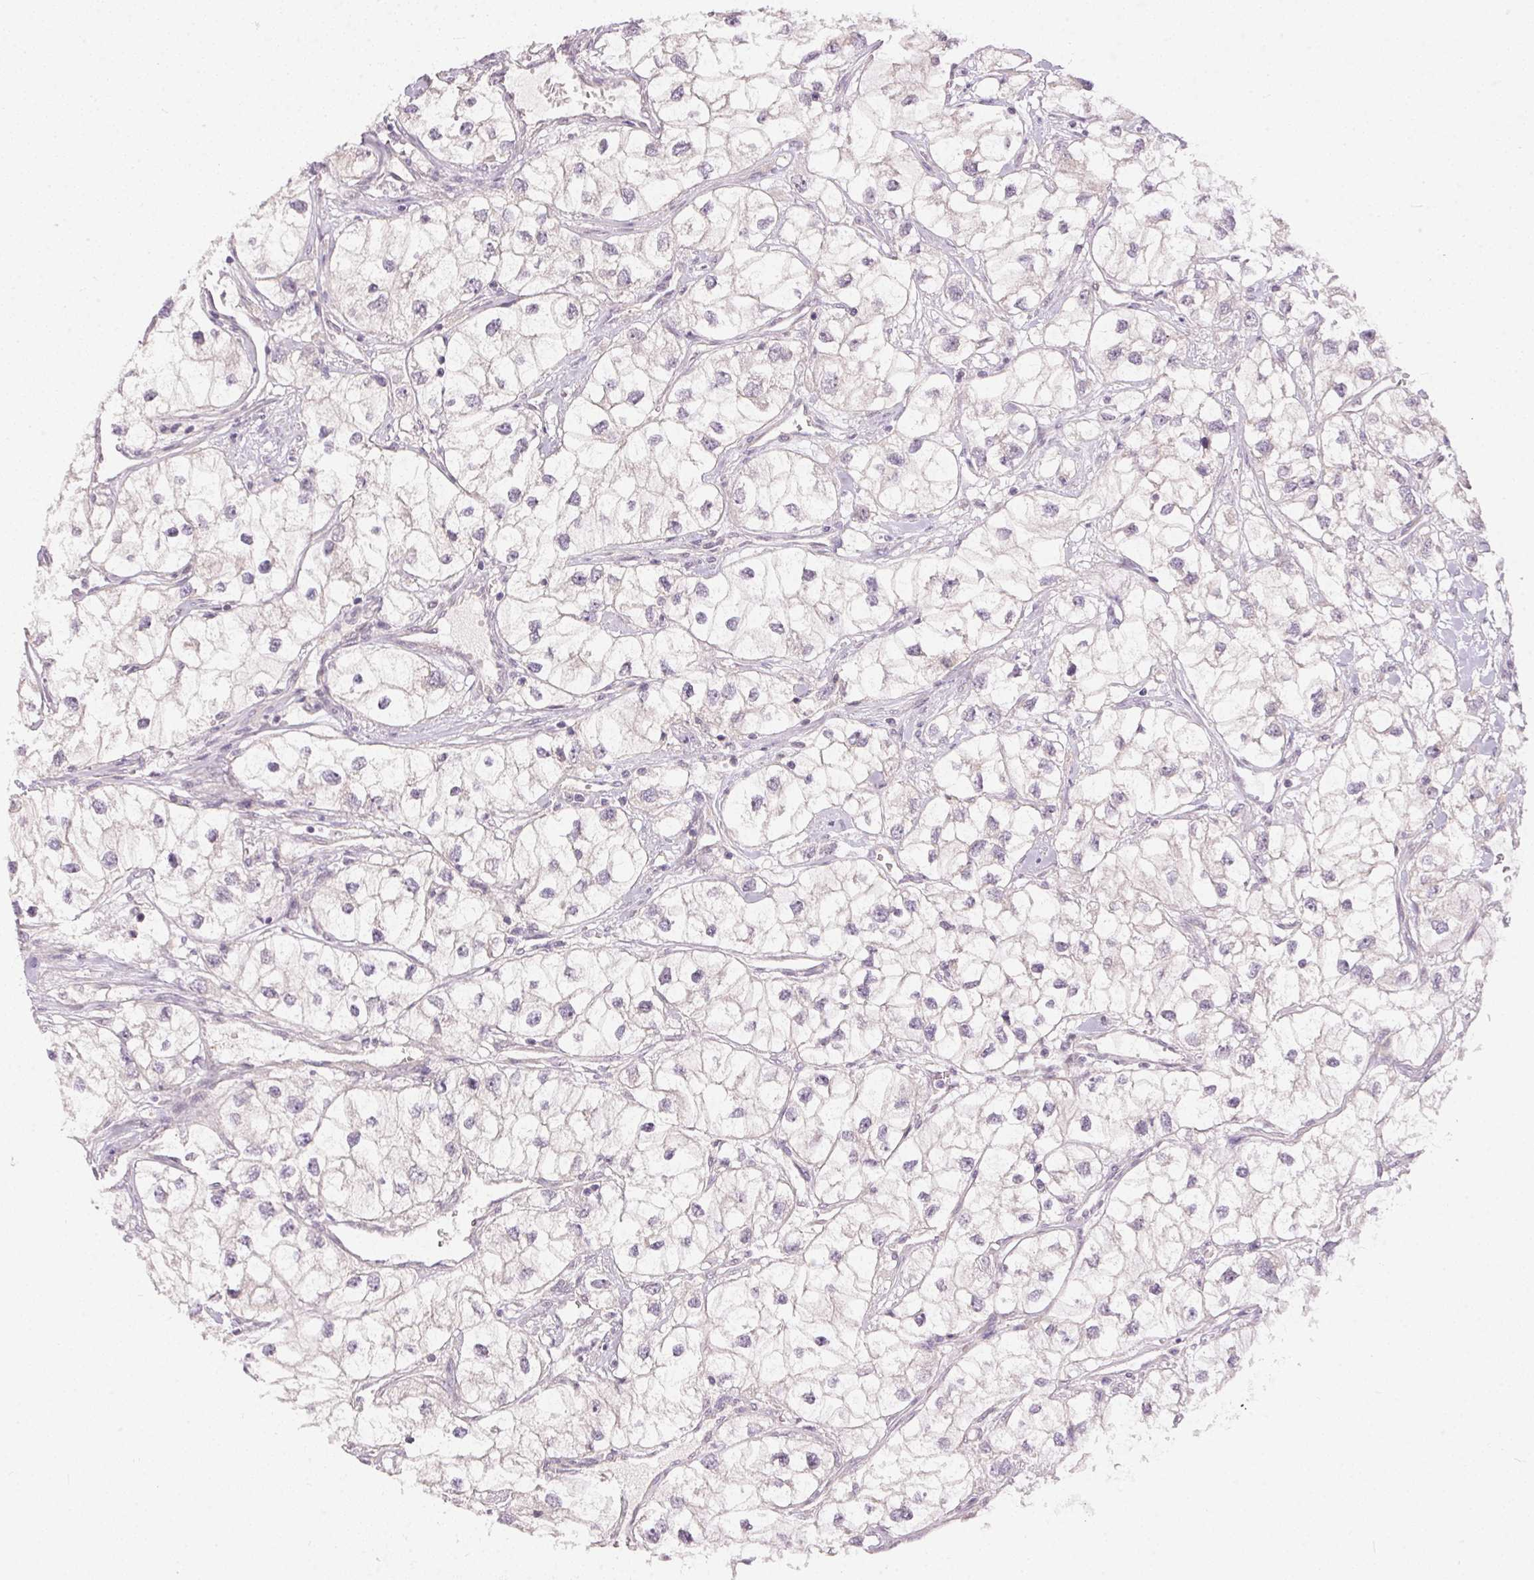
{"staining": {"intensity": "negative", "quantity": "none", "location": "none"}, "tissue": "renal cancer", "cell_type": "Tumor cells", "image_type": "cancer", "snomed": [{"axis": "morphology", "description": "Adenocarcinoma, NOS"}, {"axis": "topography", "description": "Kidney"}], "caption": "This is an IHC image of adenocarcinoma (renal). There is no expression in tumor cells.", "gene": "TTC23L", "patient": {"sex": "male", "age": 59}}